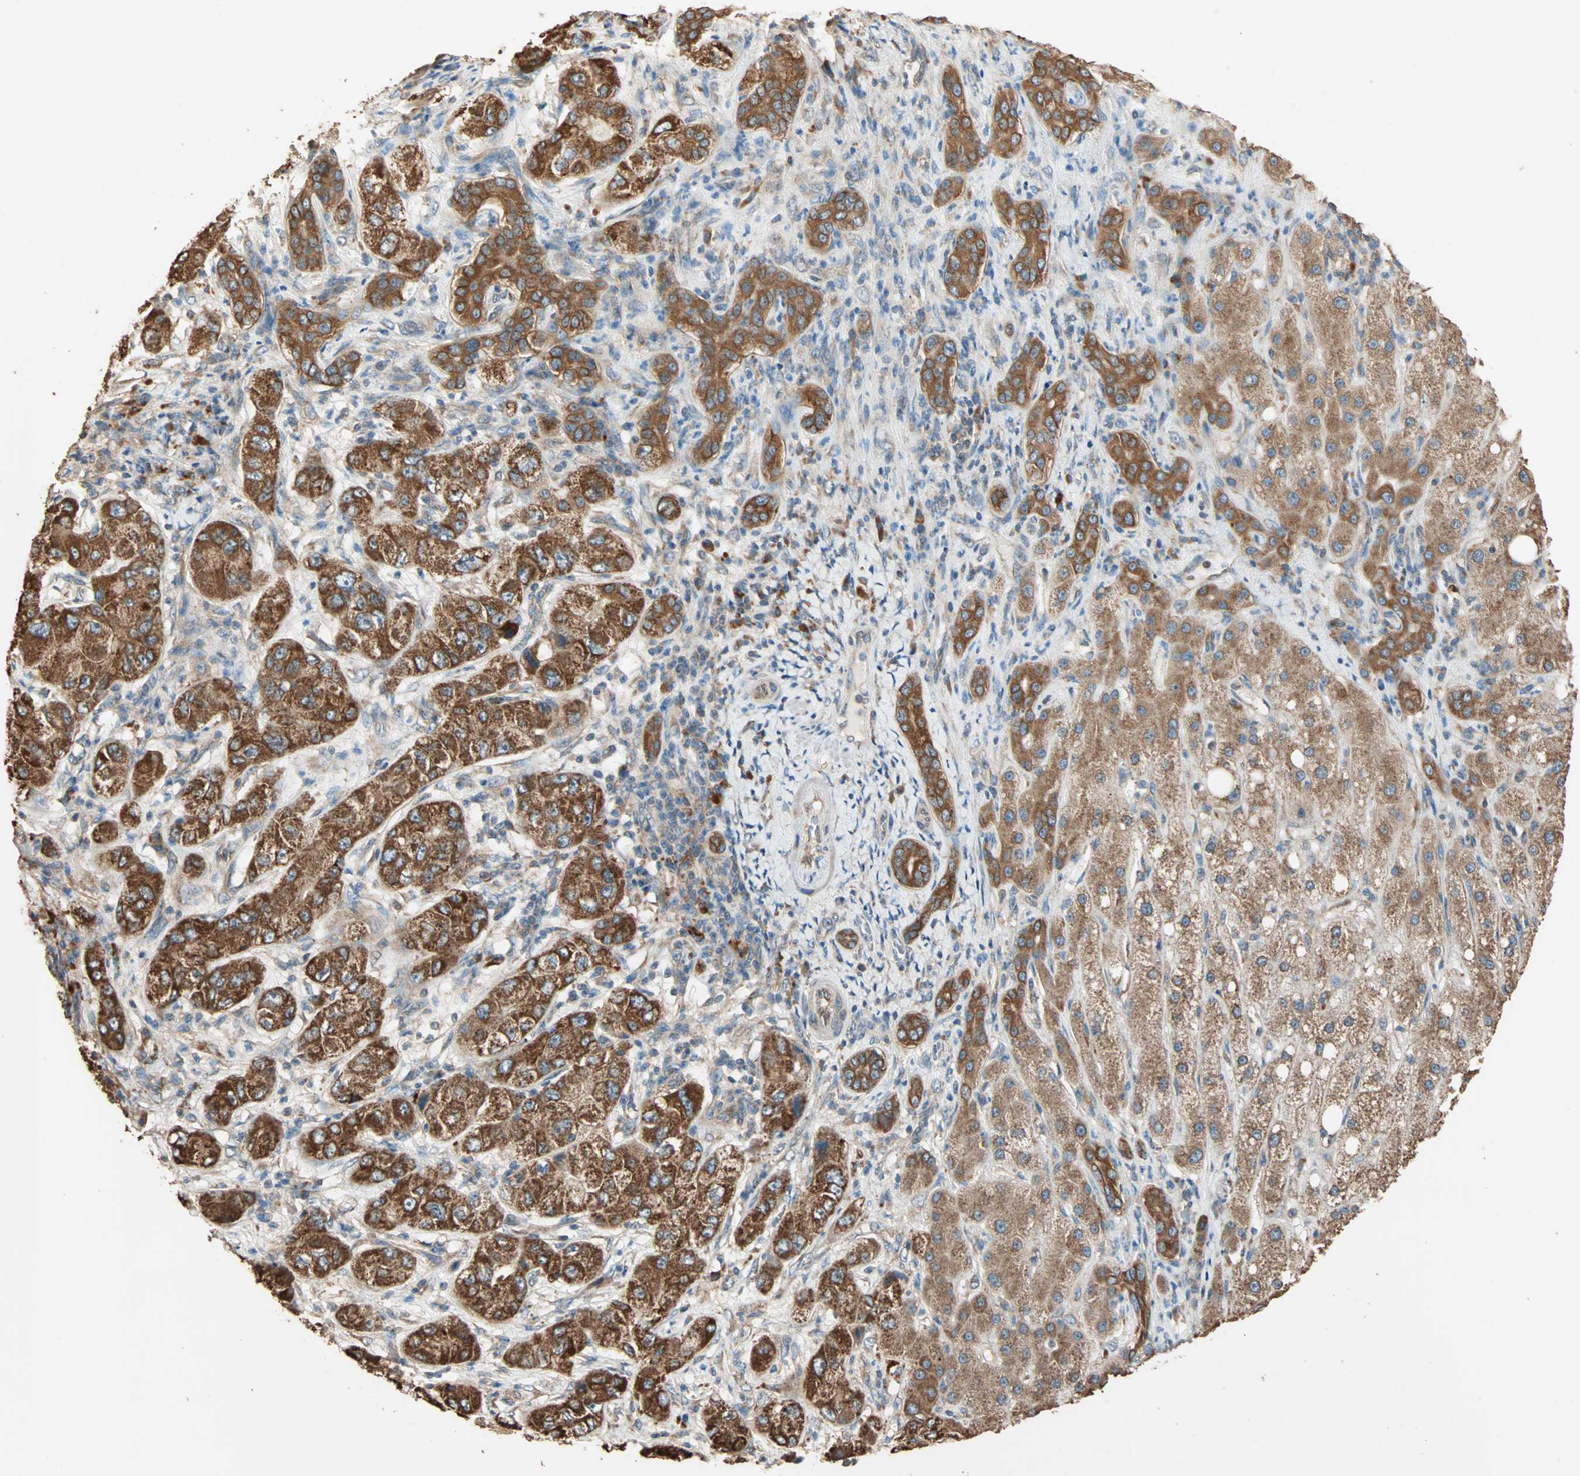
{"staining": {"intensity": "strong", "quantity": ">75%", "location": "cytoplasmic/membranous"}, "tissue": "liver cancer", "cell_type": "Tumor cells", "image_type": "cancer", "snomed": [{"axis": "morphology", "description": "Carcinoma, Hepatocellular, NOS"}, {"axis": "topography", "description": "Liver"}], "caption": "An IHC image of tumor tissue is shown. Protein staining in brown highlights strong cytoplasmic/membranous positivity in liver cancer (hepatocellular carcinoma) within tumor cells. The protein is stained brown, and the nuclei are stained in blue (DAB (3,3'-diaminobenzidine) IHC with brightfield microscopy, high magnification).", "gene": "EIF4G2", "patient": {"sex": "male", "age": 80}}